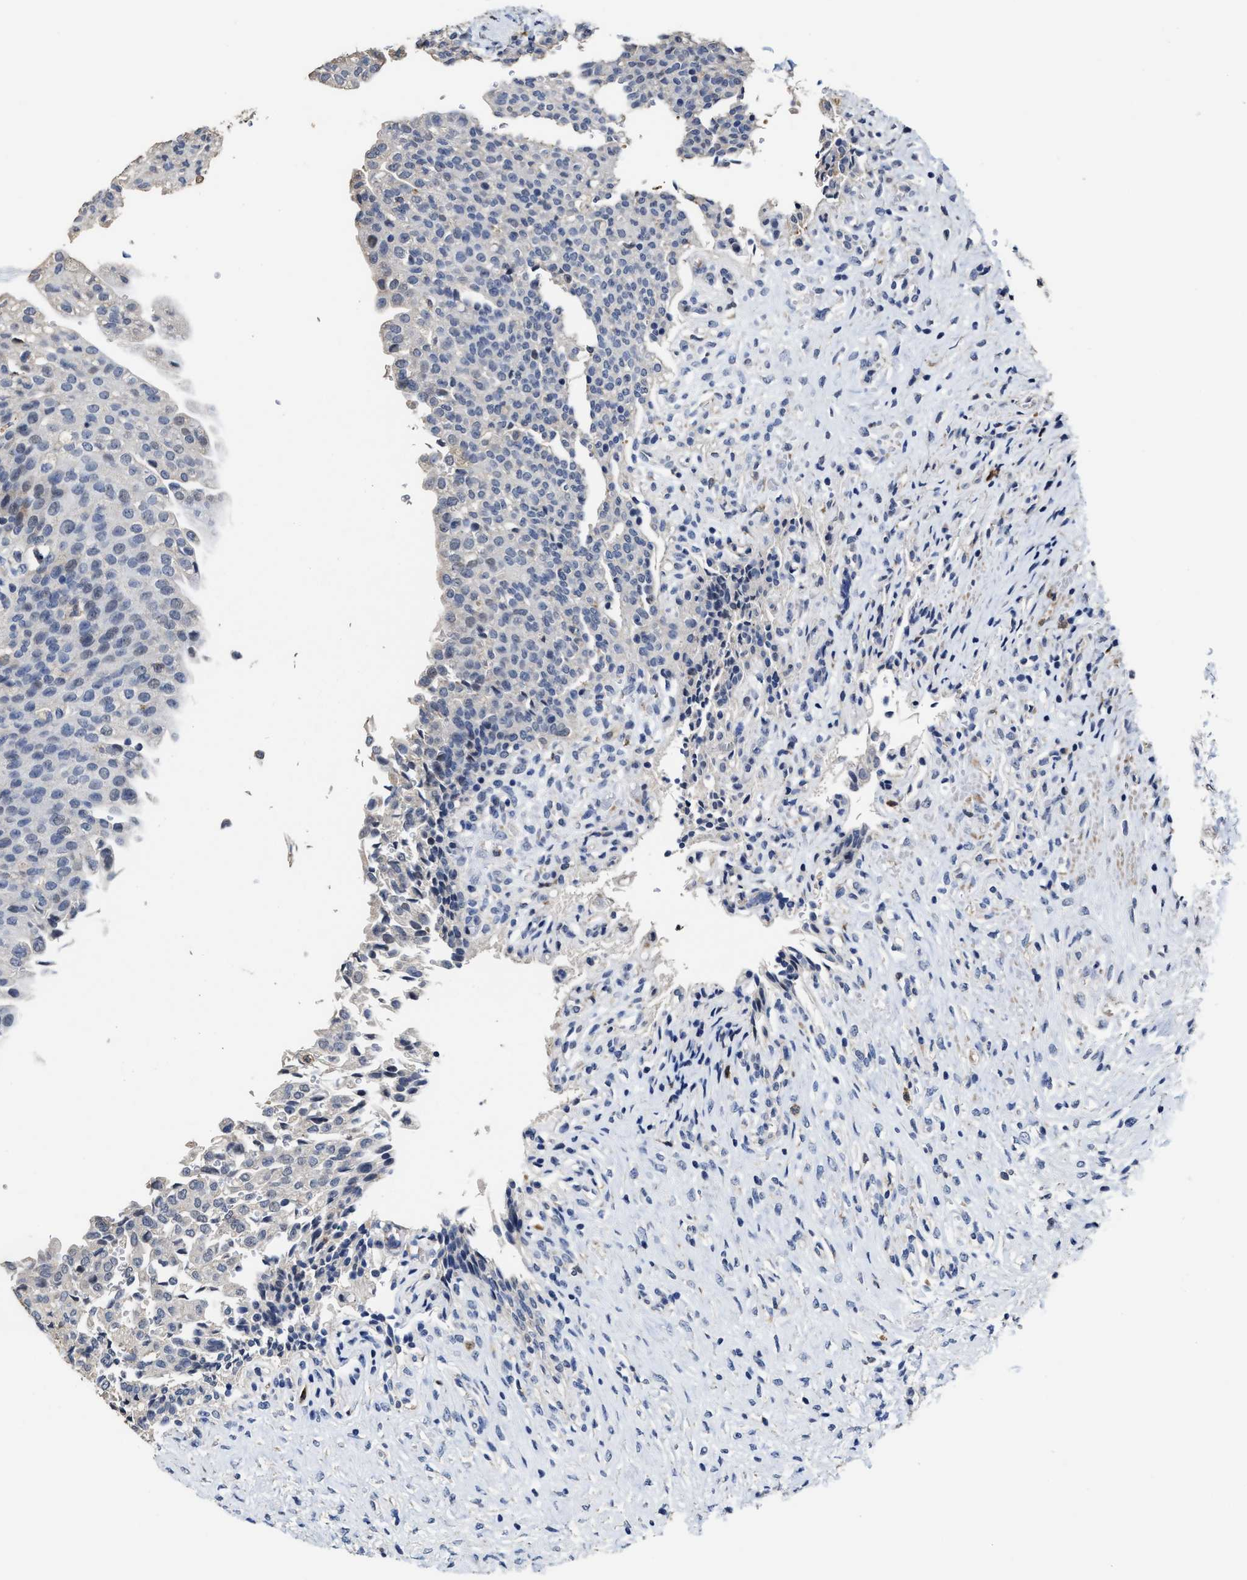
{"staining": {"intensity": "negative", "quantity": "none", "location": "none"}, "tissue": "urinary bladder", "cell_type": "Urothelial cells", "image_type": "normal", "snomed": [{"axis": "morphology", "description": "Urothelial carcinoma, High grade"}, {"axis": "topography", "description": "Urinary bladder"}], "caption": "The immunohistochemistry (IHC) photomicrograph has no significant positivity in urothelial cells of urinary bladder. (Immunohistochemistry (ihc), brightfield microscopy, high magnification).", "gene": "ZFAT", "patient": {"sex": "male", "age": 46}}